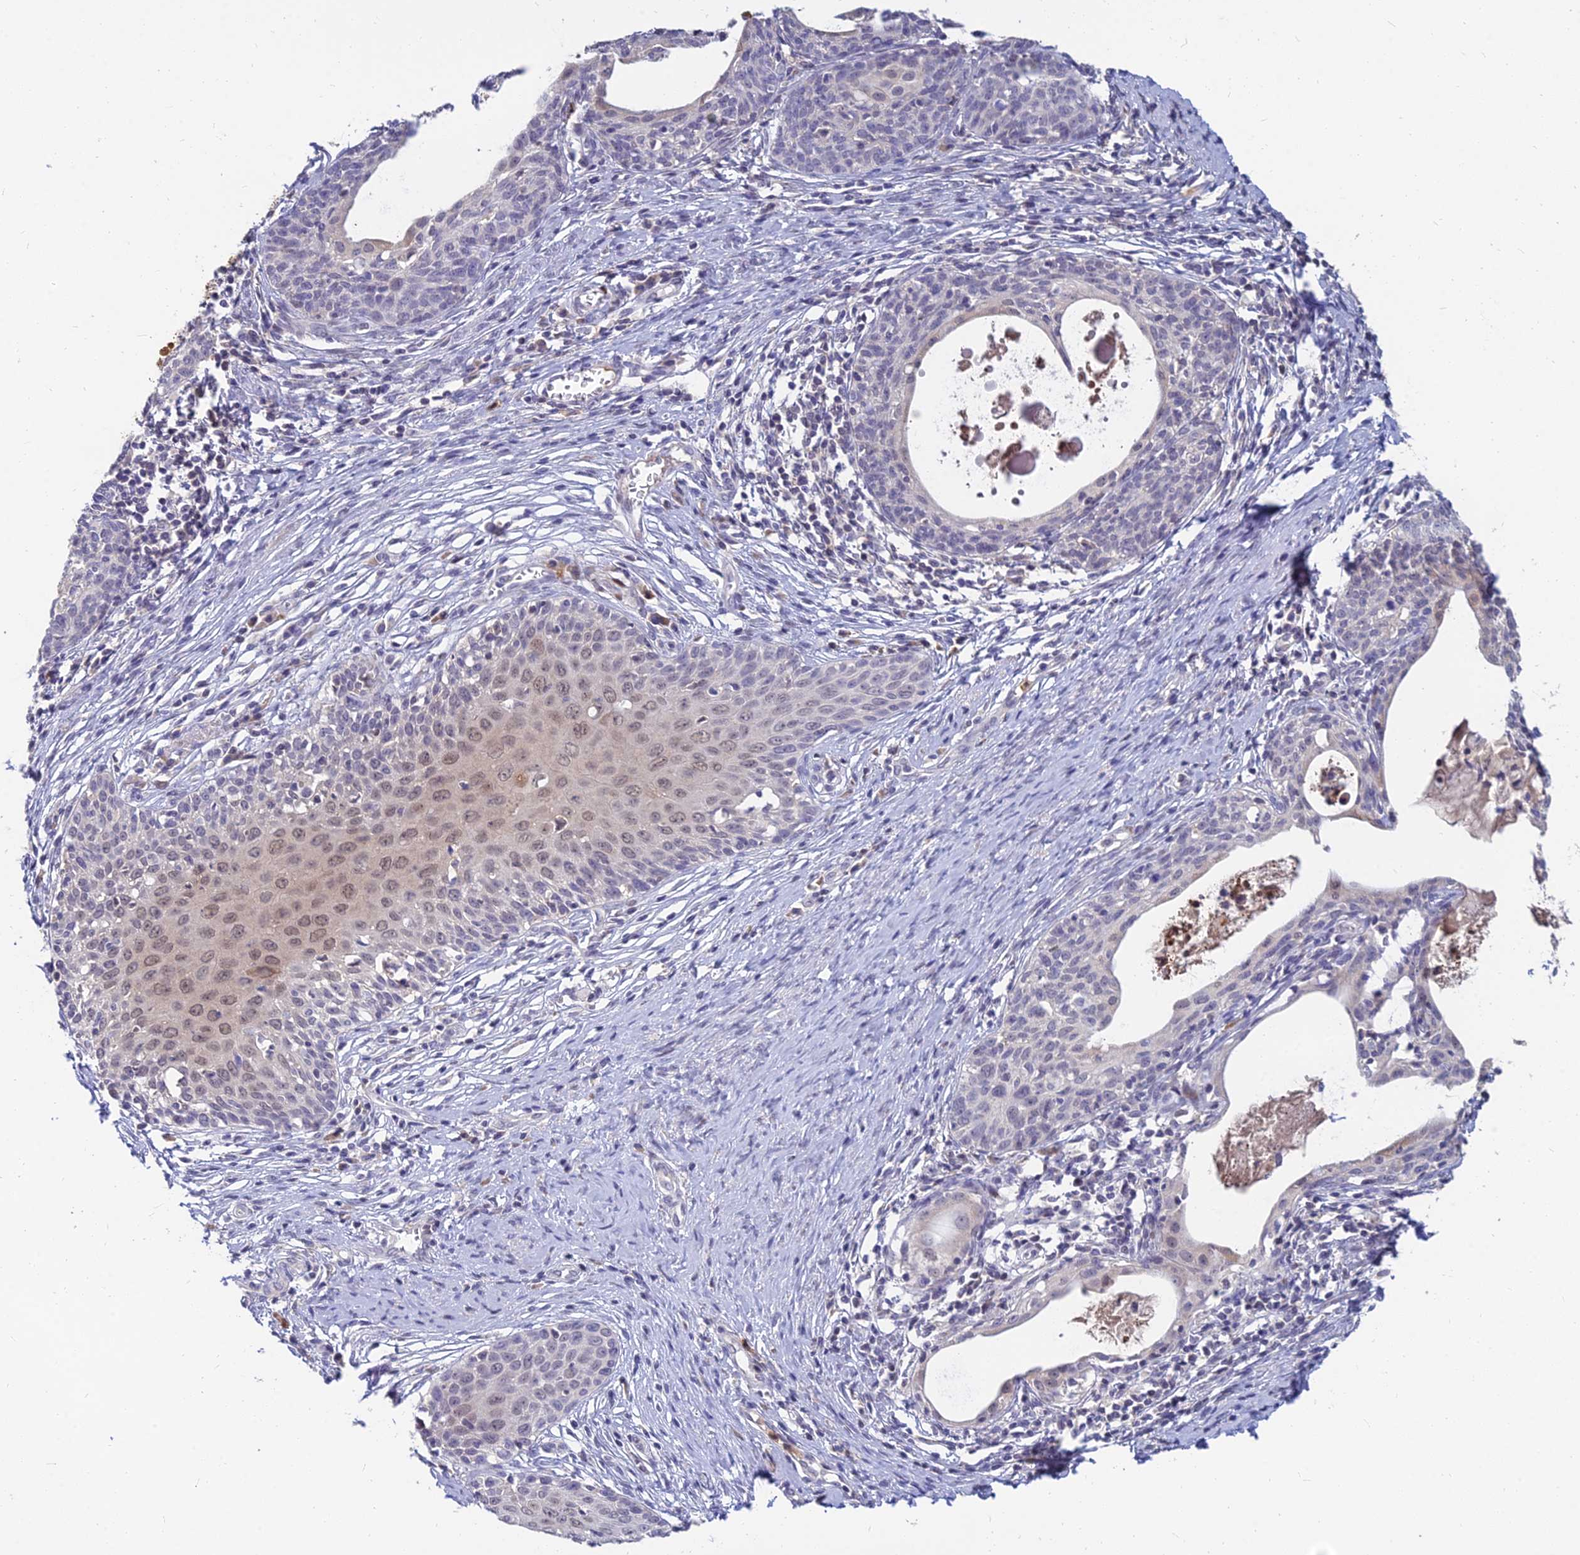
{"staining": {"intensity": "weak", "quantity": "<25%", "location": "nuclear"}, "tissue": "cervical cancer", "cell_type": "Tumor cells", "image_type": "cancer", "snomed": [{"axis": "morphology", "description": "Squamous cell carcinoma, NOS"}, {"axis": "topography", "description": "Cervix"}], "caption": "Human cervical cancer (squamous cell carcinoma) stained for a protein using immunohistochemistry shows no positivity in tumor cells.", "gene": "GOLGA6D", "patient": {"sex": "female", "age": 52}}